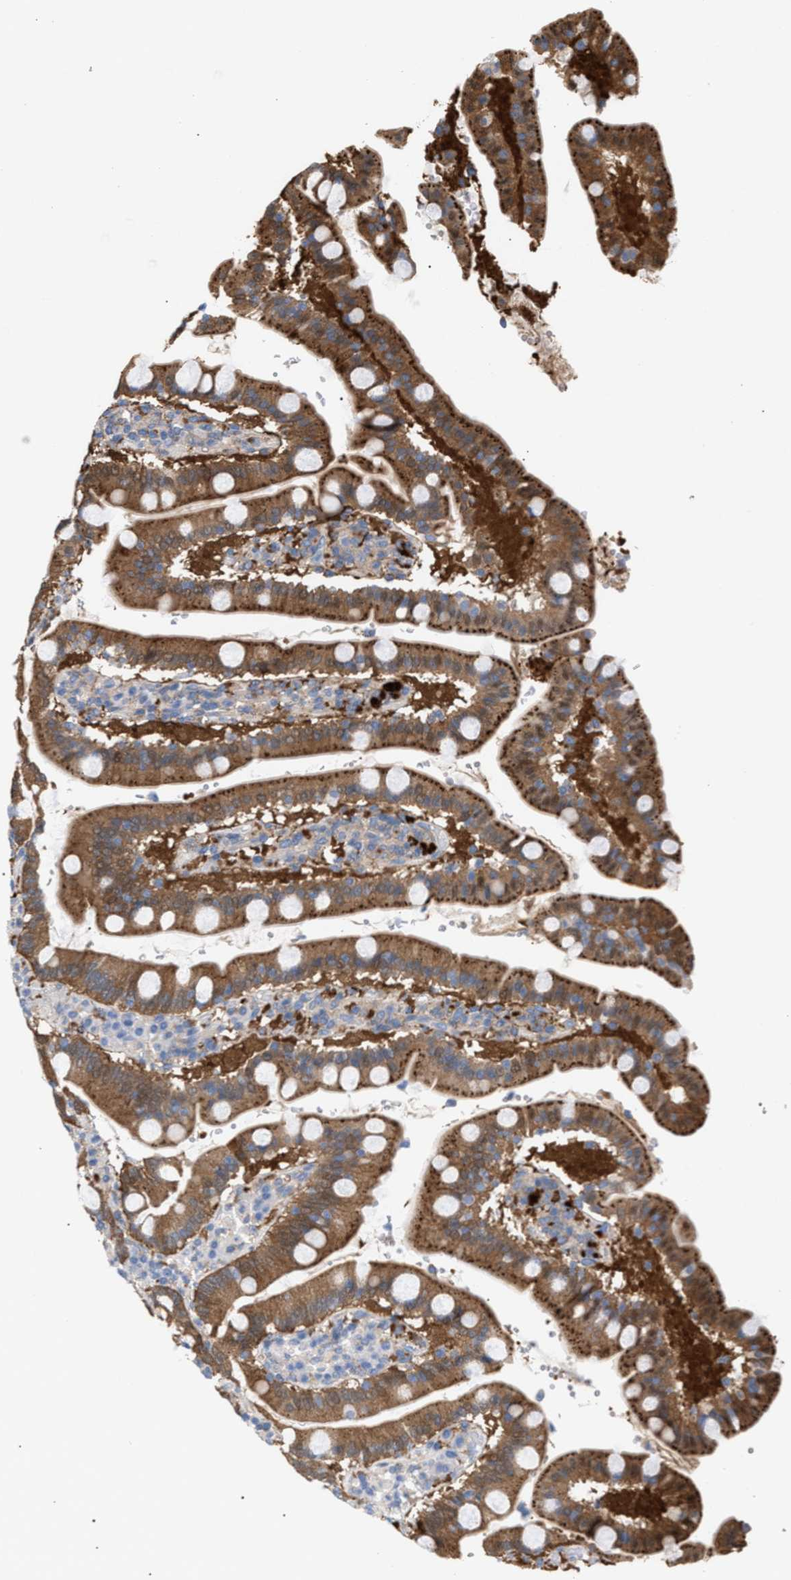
{"staining": {"intensity": "moderate", "quantity": ">75%", "location": "cytoplasmic/membranous"}, "tissue": "duodenum", "cell_type": "Glandular cells", "image_type": "normal", "snomed": [{"axis": "morphology", "description": "Normal tissue, NOS"}, {"axis": "topography", "description": "Small intestine, NOS"}], "caption": "Immunohistochemistry (IHC) (DAB (3,3'-diaminobenzidine)) staining of normal human duodenum demonstrates moderate cytoplasmic/membranous protein staining in about >75% of glandular cells.", "gene": "MBTD1", "patient": {"sex": "female", "age": 71}}